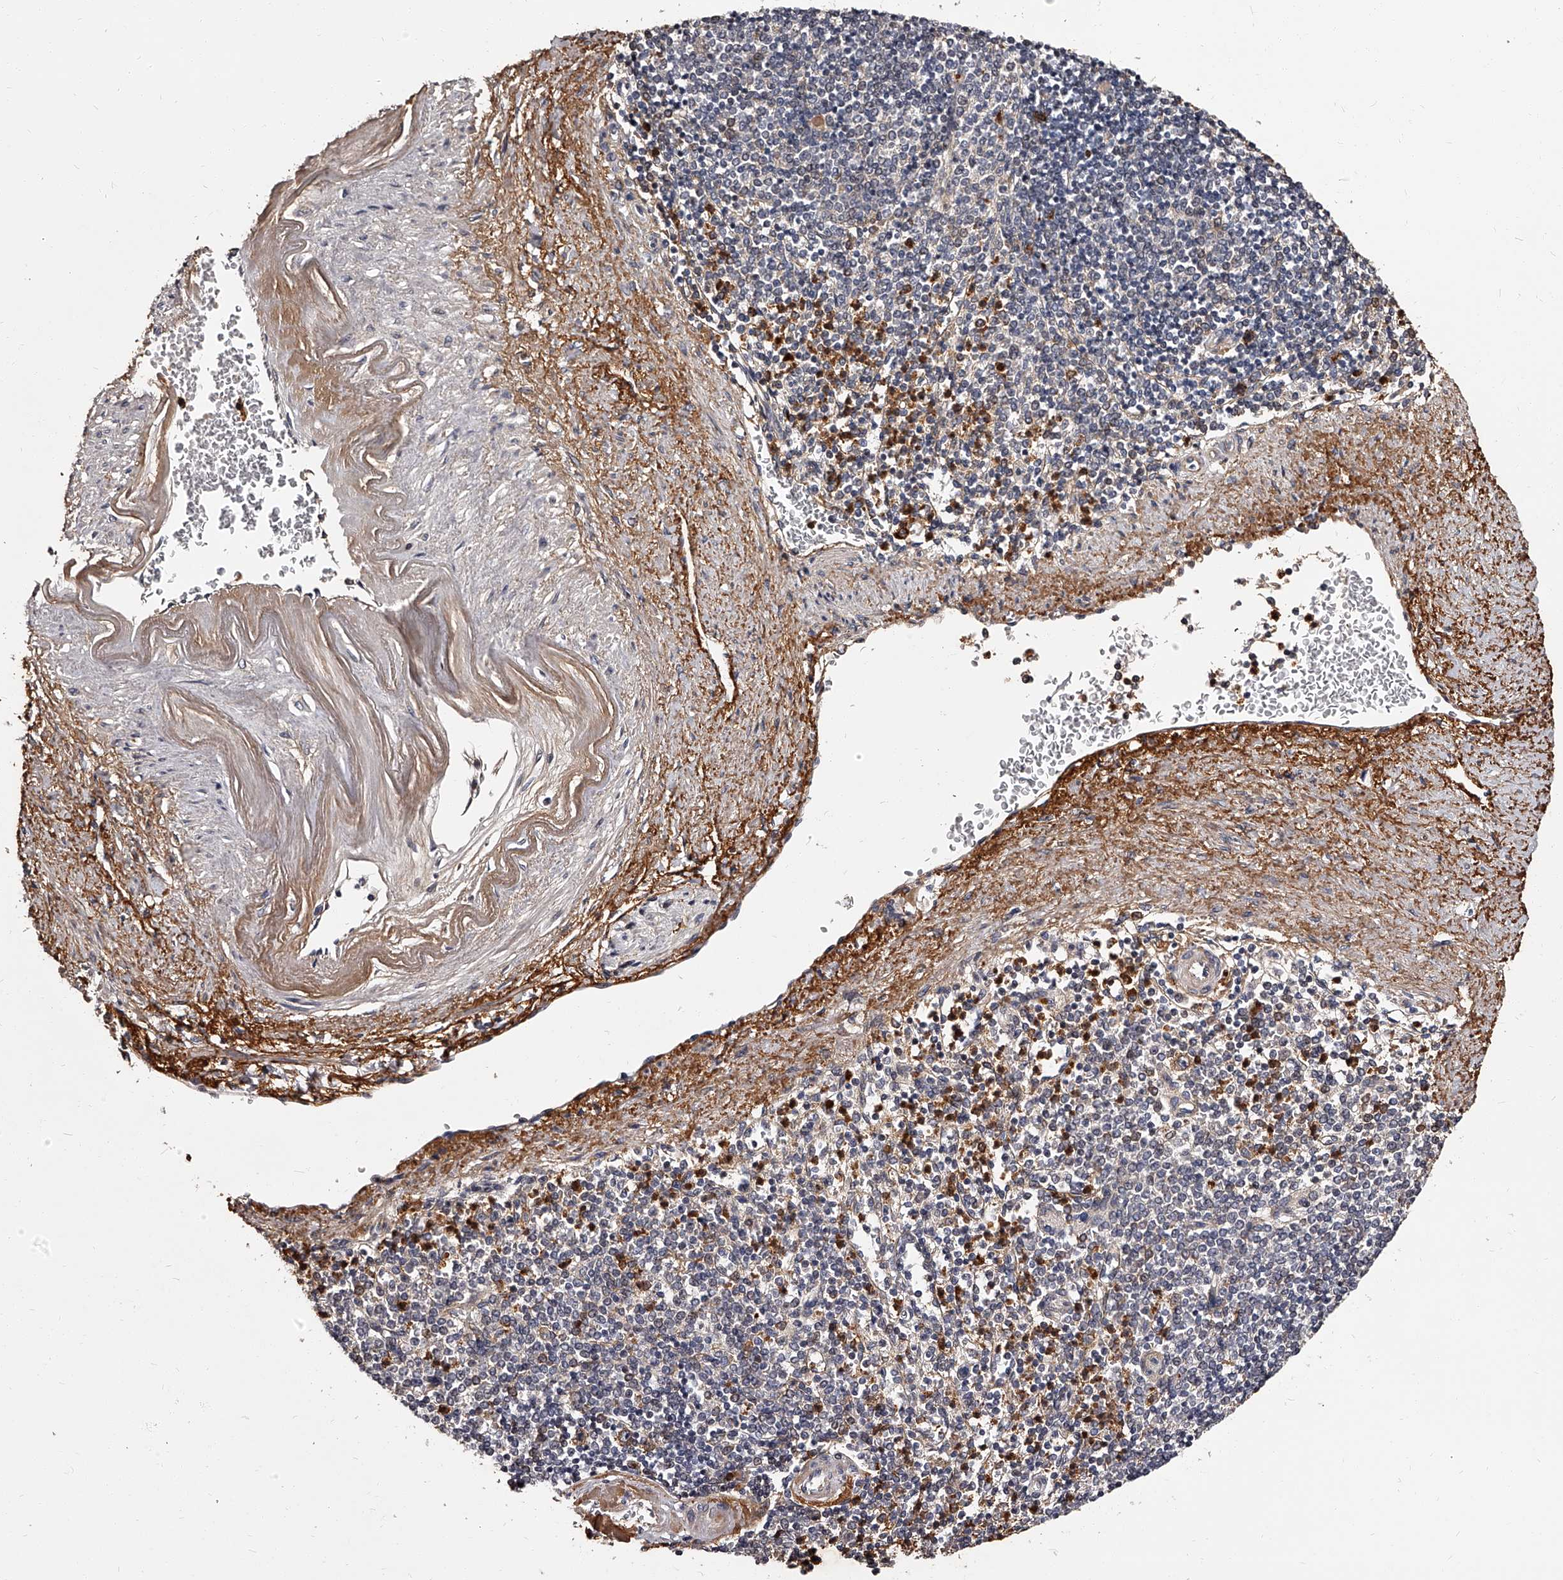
{"staining": {"intensity": "strong", "quantity": "<25%", "location": "cytoplasmic/membranous"}, "tissue": "spleen", "cell_type": "Cells in red pulp", "image_type": "normal", "snomed": [{"axis": "morphology", "description": "Normal tissue, NOS"}, {"axis": "topography", "description": "Spleen"}], "caption": "Normal spleen shows strong cytoplasmic/membranous positivity in approximately <25% of cells in red pulp The staining was performed using DAB (3,3'-diaminobenzidine), with brown indicating positive protein expression. Nuclei are stained blue with hematoxylin..", "gene": "RSC1A1", "patient": {"sex": "female", "age": 74}}